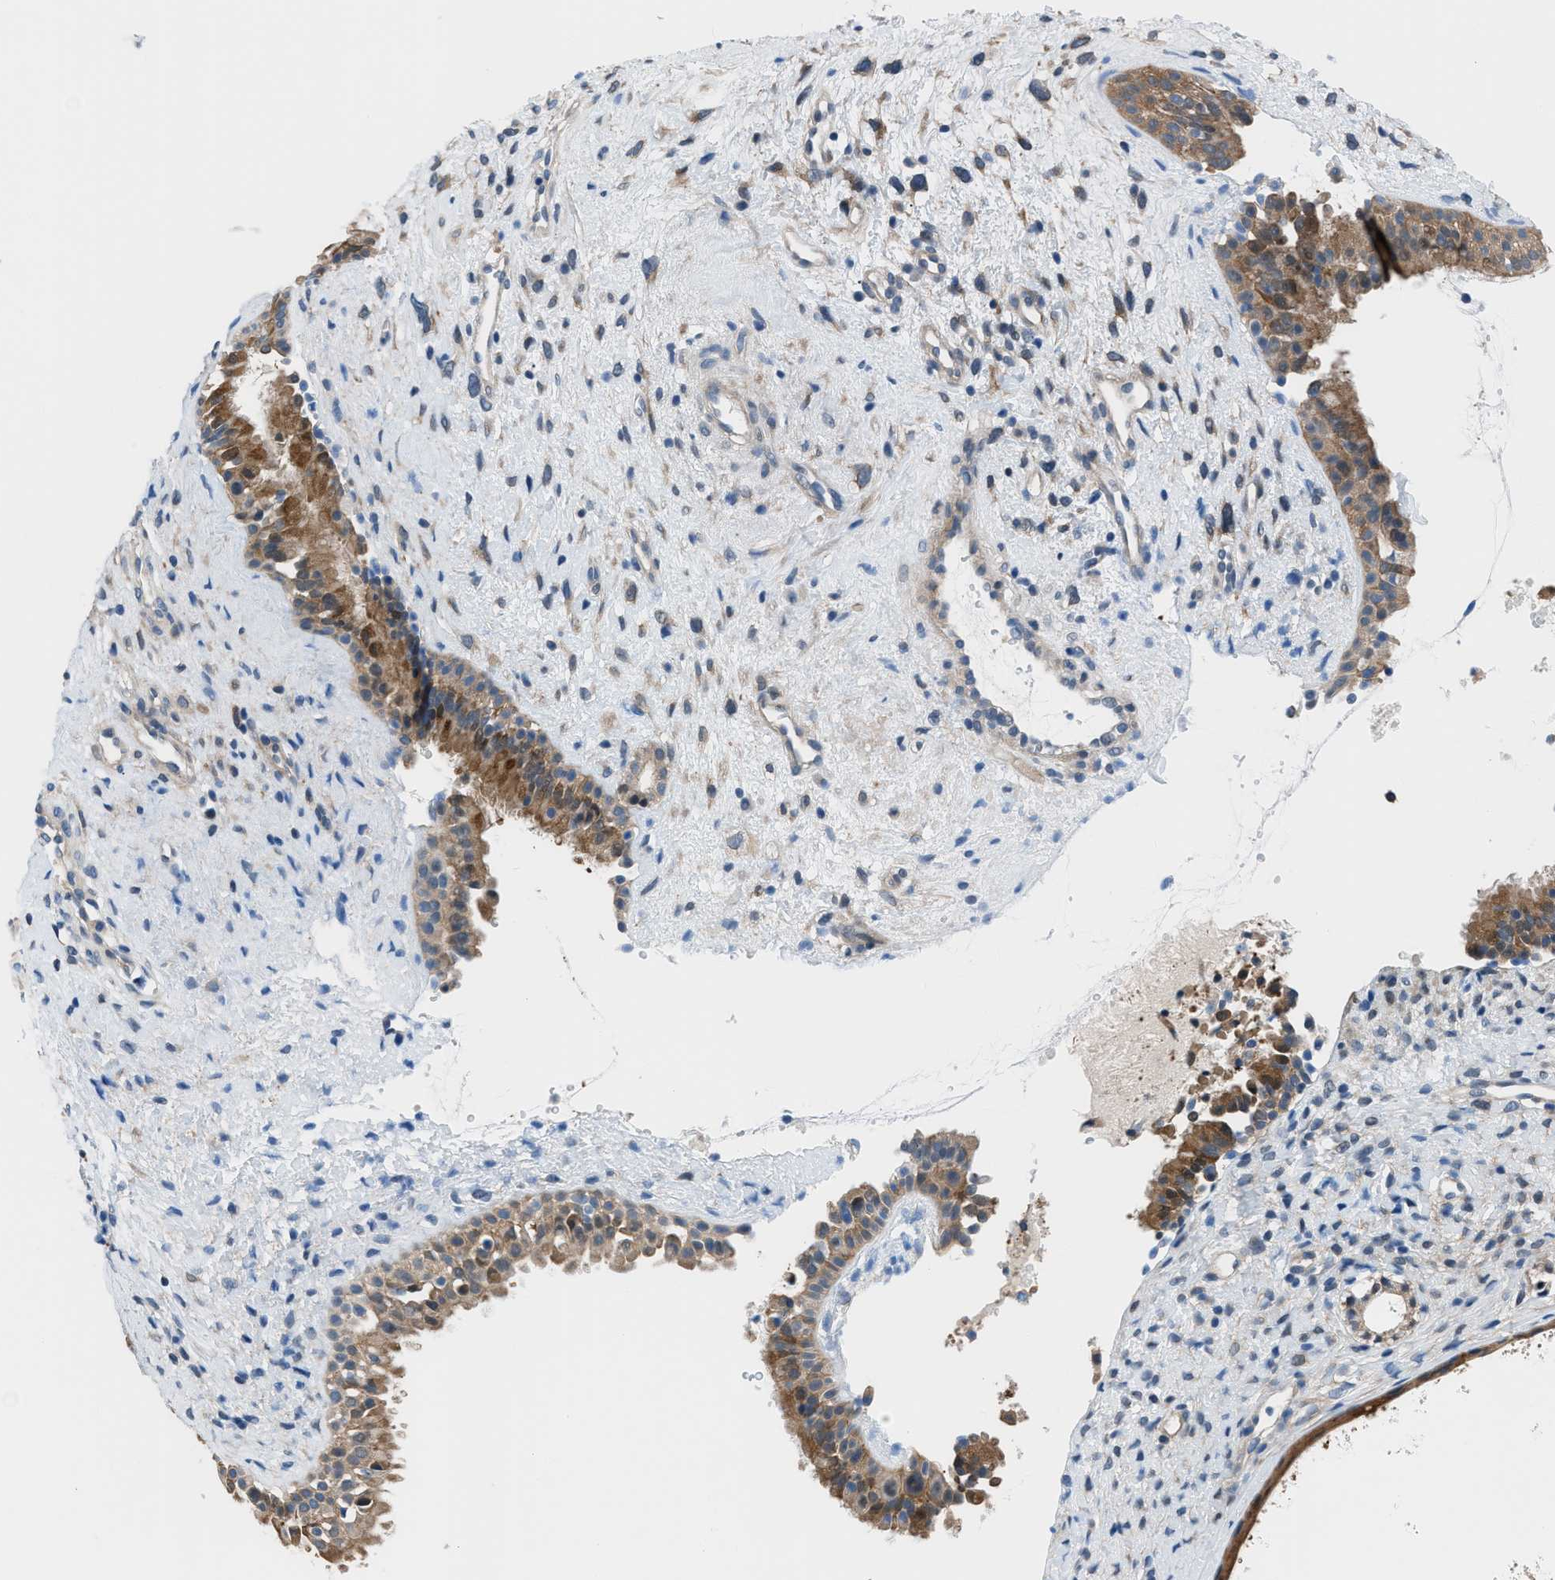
{"staining": {"intensity": "moderate", "quantity": ">75%", "location": "cytoplasmic/membranous"}, "tissue": "nasopharynx", "cell_type": "Respiratory epithelial cells", "image_type": "normal", "snomed": [{"axis": "morphology", "description": "Normal tissue, NOS"}, {"axis": "topography", "description": "Nasopharynx"}], "caption": "Moderate cytoplasmic/membranous staining for a protein is identified in about >75% of respiratory epithelial cells of benign nasopharynx using immunohistochemistry (IHC).", "gene": "TMEM45B", "patient": {"sex": "male", "age": 22}}